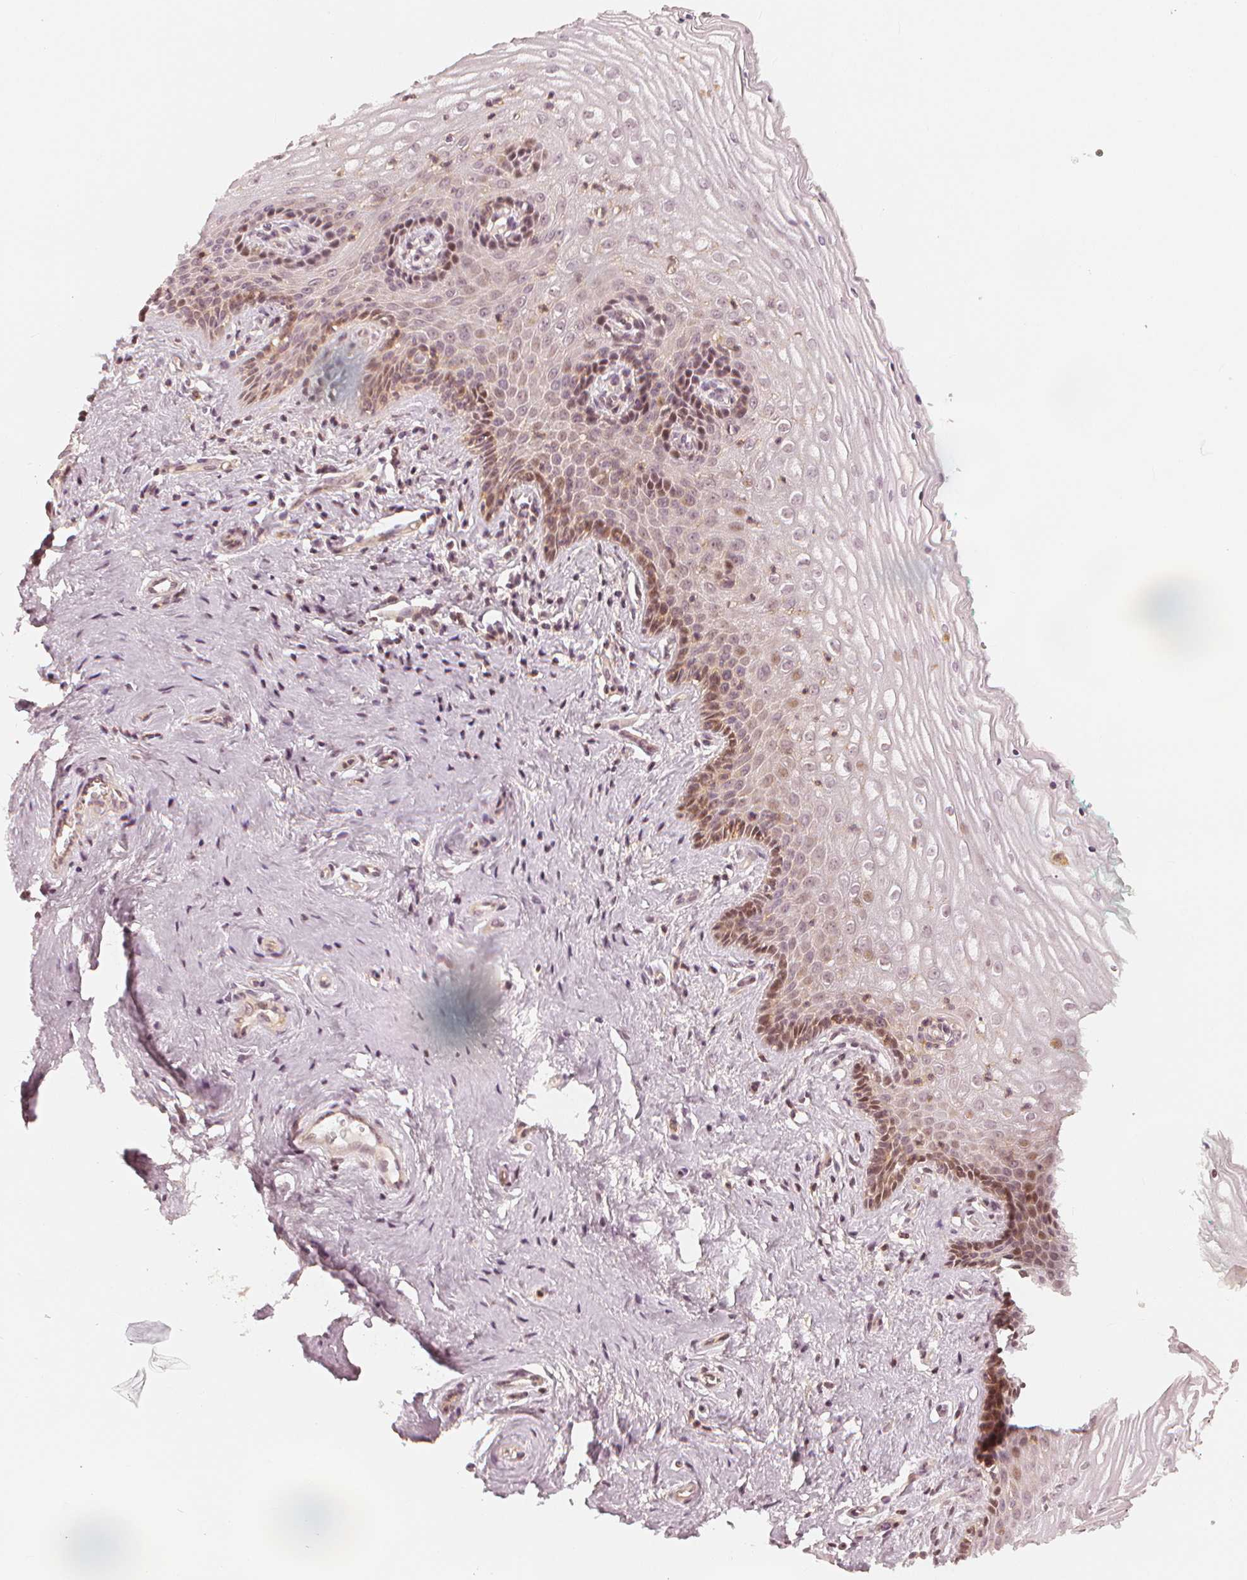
{"staining": {"intensity": "moderate", "quantity": "25%-75%", "location": "nuclear"}, "tissue": "vagina", "cell_type": "Squamous epithelial cells", "image_type": "normal", "snomed": [{"axis": "morphology", "description": "Normal tissue, NOS"}, {"axis": "topography", "description": "Vagina"}], "caption": "This image displays IHC staining of normal human vagina, with medium moderate nuclear expression in approximately 25%-75% of squamous epithelial cells.", "gene": "SLC34A1", "patient": {"sex": "female", "age": 45}}